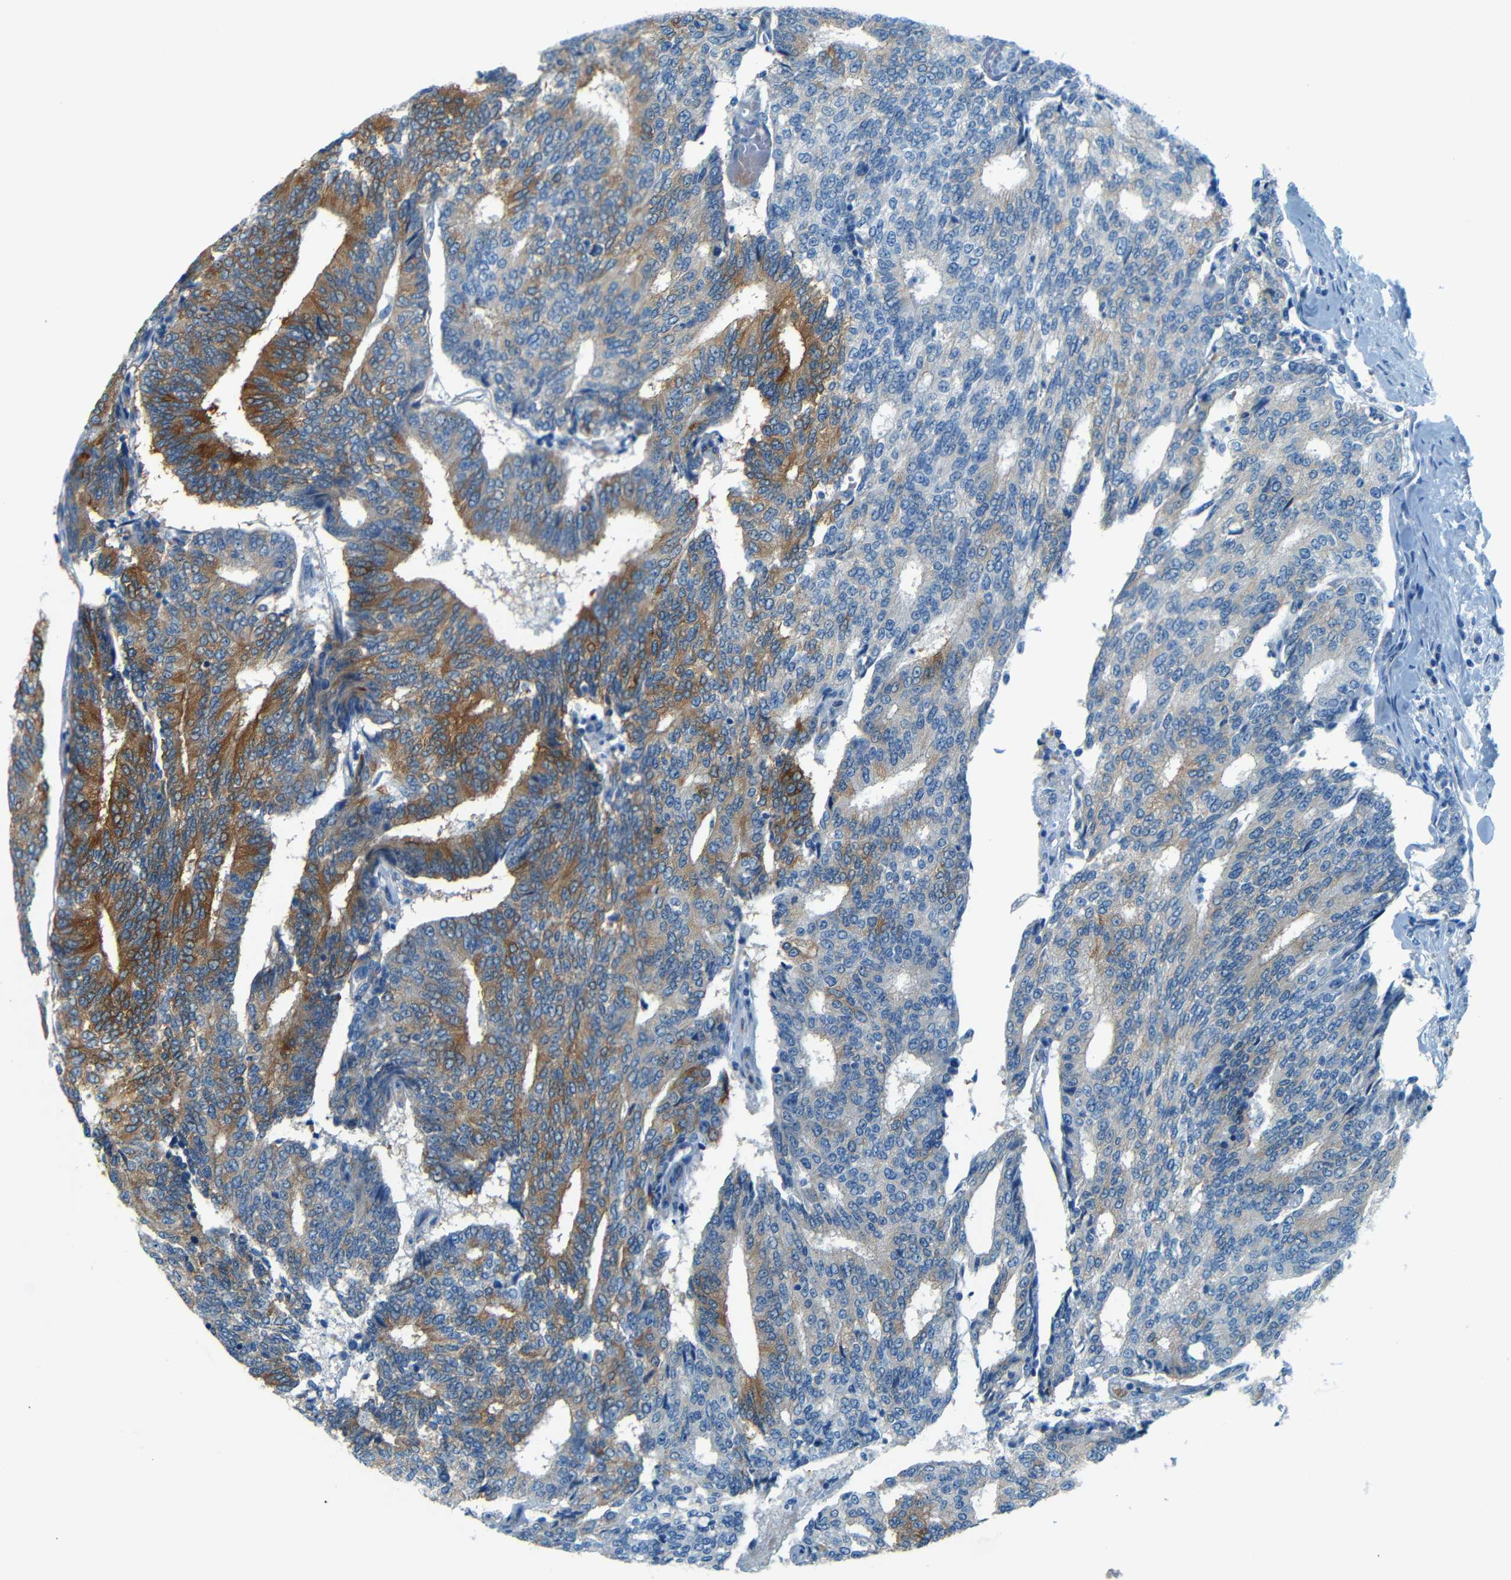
{"staining": {"intensity": "moderate", "quantity": "25%-75%", "location": "cytoplasmic/membranous"}, "tissue": "prostate cancer", "cell_type": "Tumor cells", "image_type": "cancer", "snomed": [{"axis": "morphology", "description": "Normal tissue, NOS"}, {"axis": "morphology", "description": "Adenocarcinoma, High grade"}, {"axis": "topography", "description": "Prostate"}, {"axis": "topography", "description": "Seminal veicle"}], "caption": "Immunohistochemical staining of prostate high-grade adenocarcinoma shows medium levels of moderate cytoplasmic/membranous protein staining in about 25%-75% of tumor cells.", "gene": "MAP2", "patient": {"sex": "male", "age": 55}}